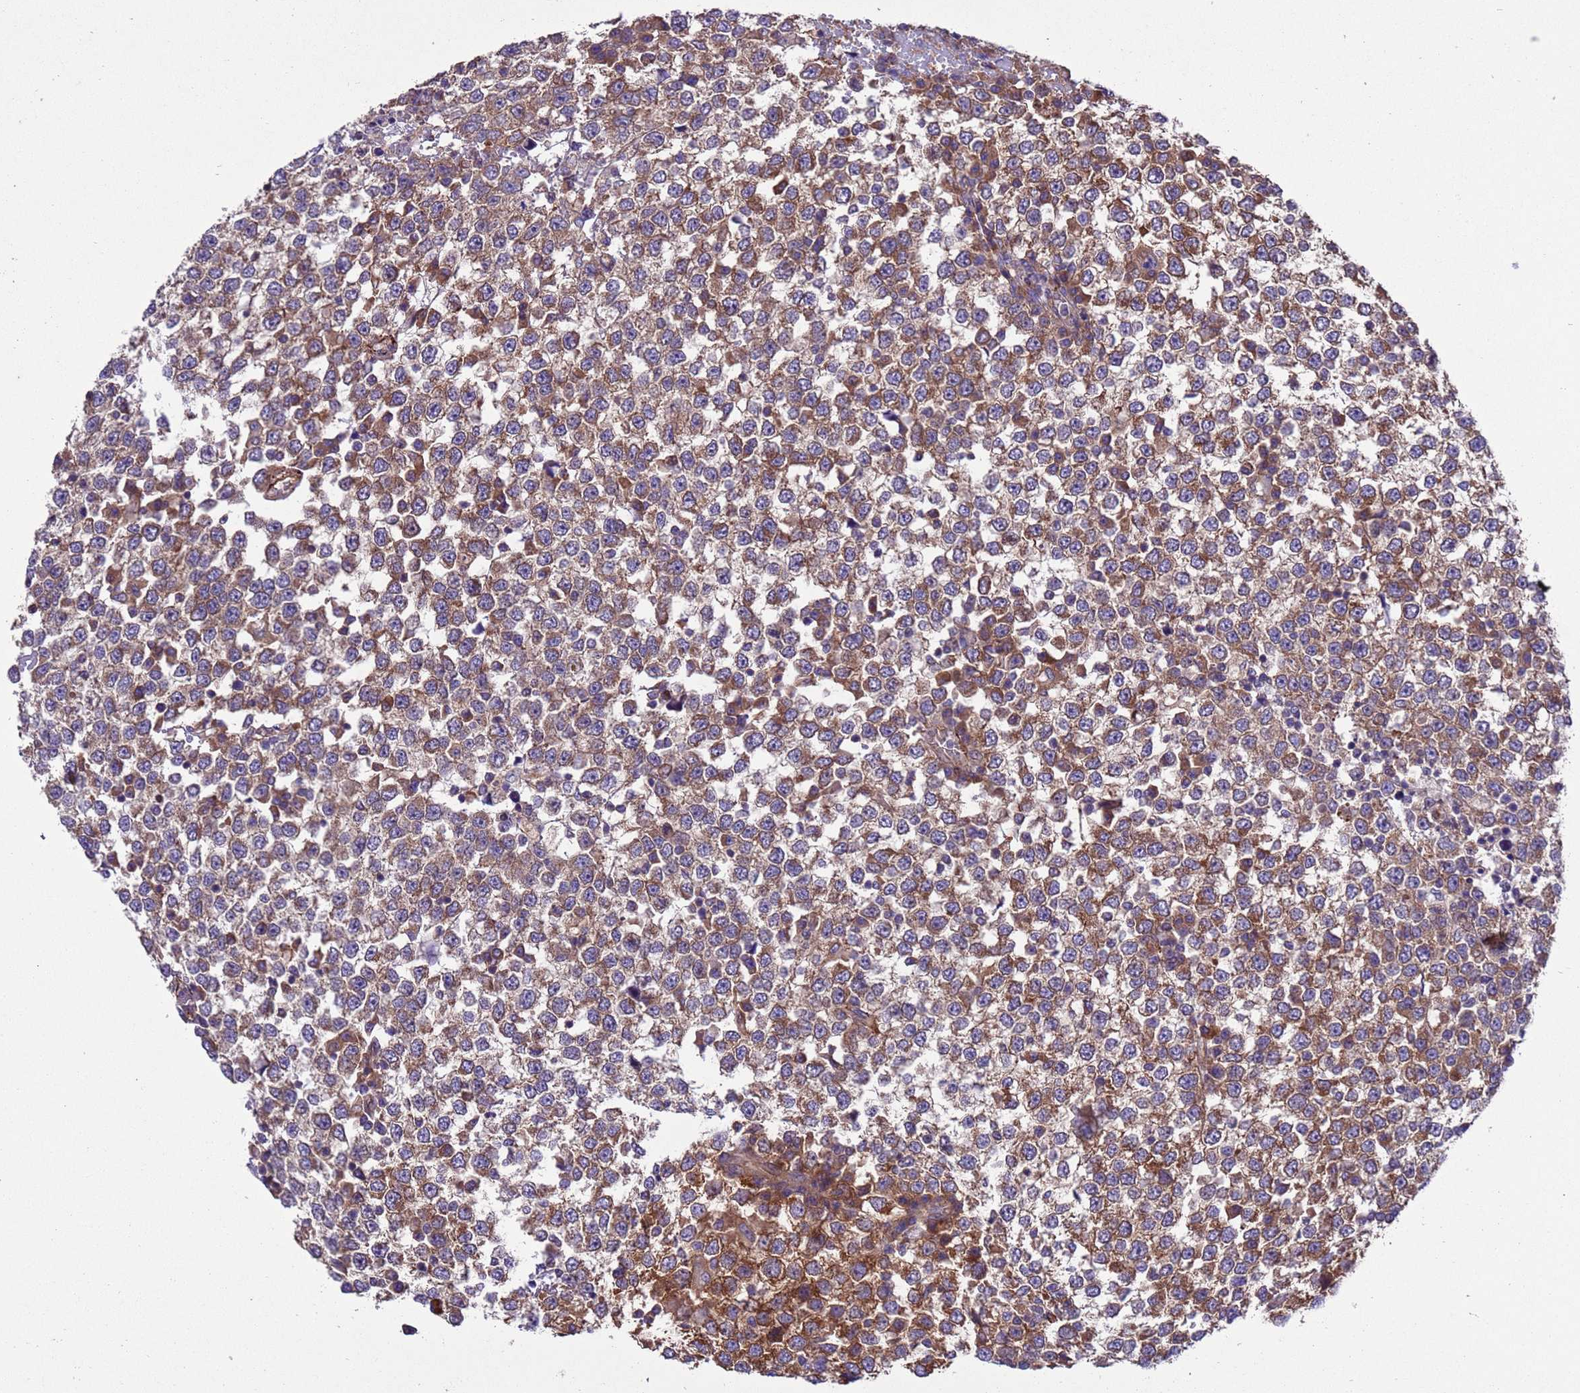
{"staining": {"intensity": "moderate", "quantity": "25%-75%", "location": "cytoplasmic/membranous"}, "tissue": "testis cancer", "cell_type": "Tumor cells", "image_type": "cancer", "snomed": [{"axis": "morphology", "description": "Seminoma, NOS"}, {"axis": "topography", "description": "Testis"}], "caption": "Protein staining demonstrates moderate cytoplasmic/membranous positivity in approximately 25%-75% of tumor cells in testis seminoma. The protein is shown in brown color, while the nuclei are stained blue.", "gene": "ARHGAP12", "patient": {"sex": "male", "age": 65}}